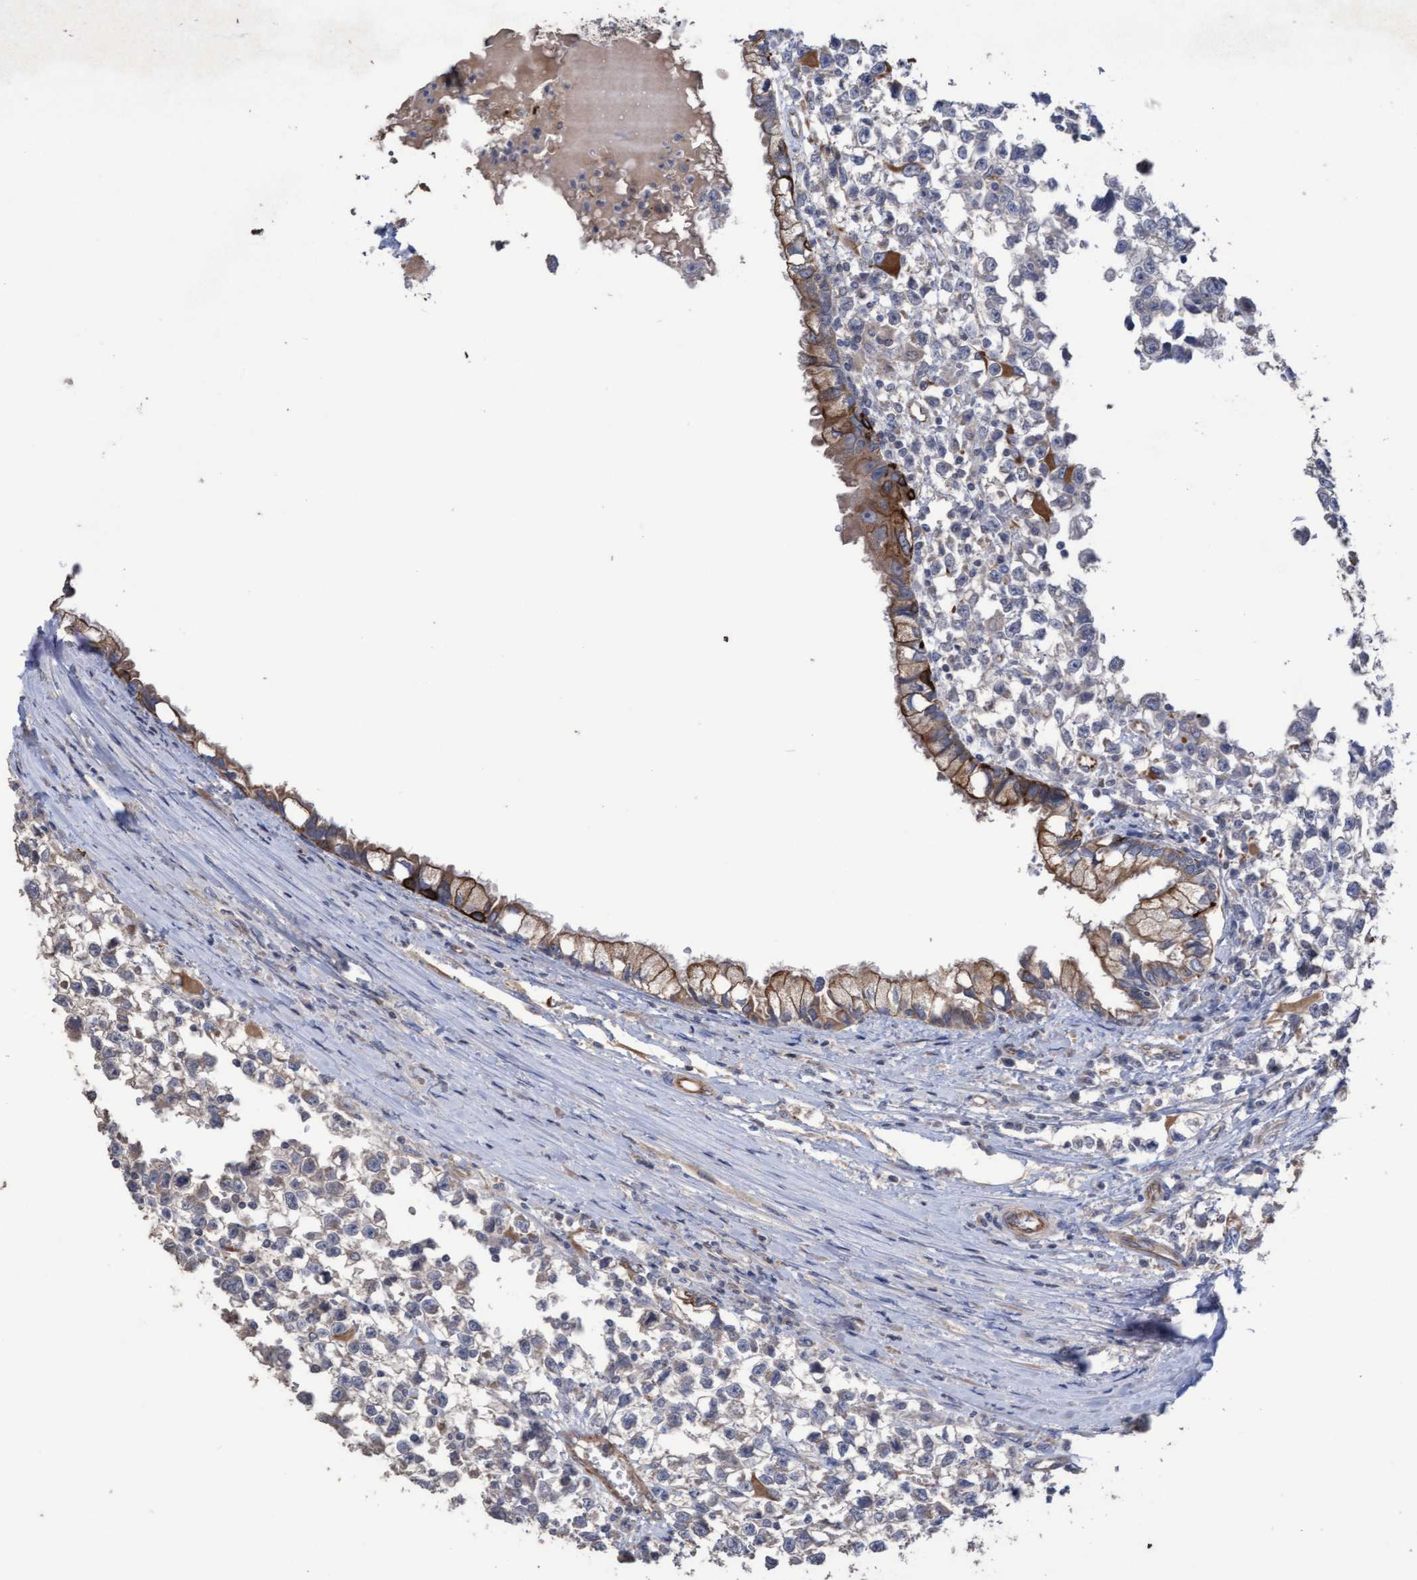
{"staining": {"intensity": "moderate", "quantity": "<25%", "location": "cytoplasmic/membranous"}, "tissue": "testis cancer", "cell_type": "Tumor cells", "image_type": "cancer", "snomed": [{"axis": "morphology", "description": "Seminoma, NOS"}, {"axis": "morphology", "description": "Carcinoma, Embryonal, NOS"}, {"axis": "topography", "description": "Testis"}], "caption": "DAB immunohistochemical staining of human seminoma (testis) reveals moderate cytoplasmic/membranous protein expression in approximately <25% of tumor cells.", "gene": "KRT24", "patient": {"sex": "male", "age": 51}}